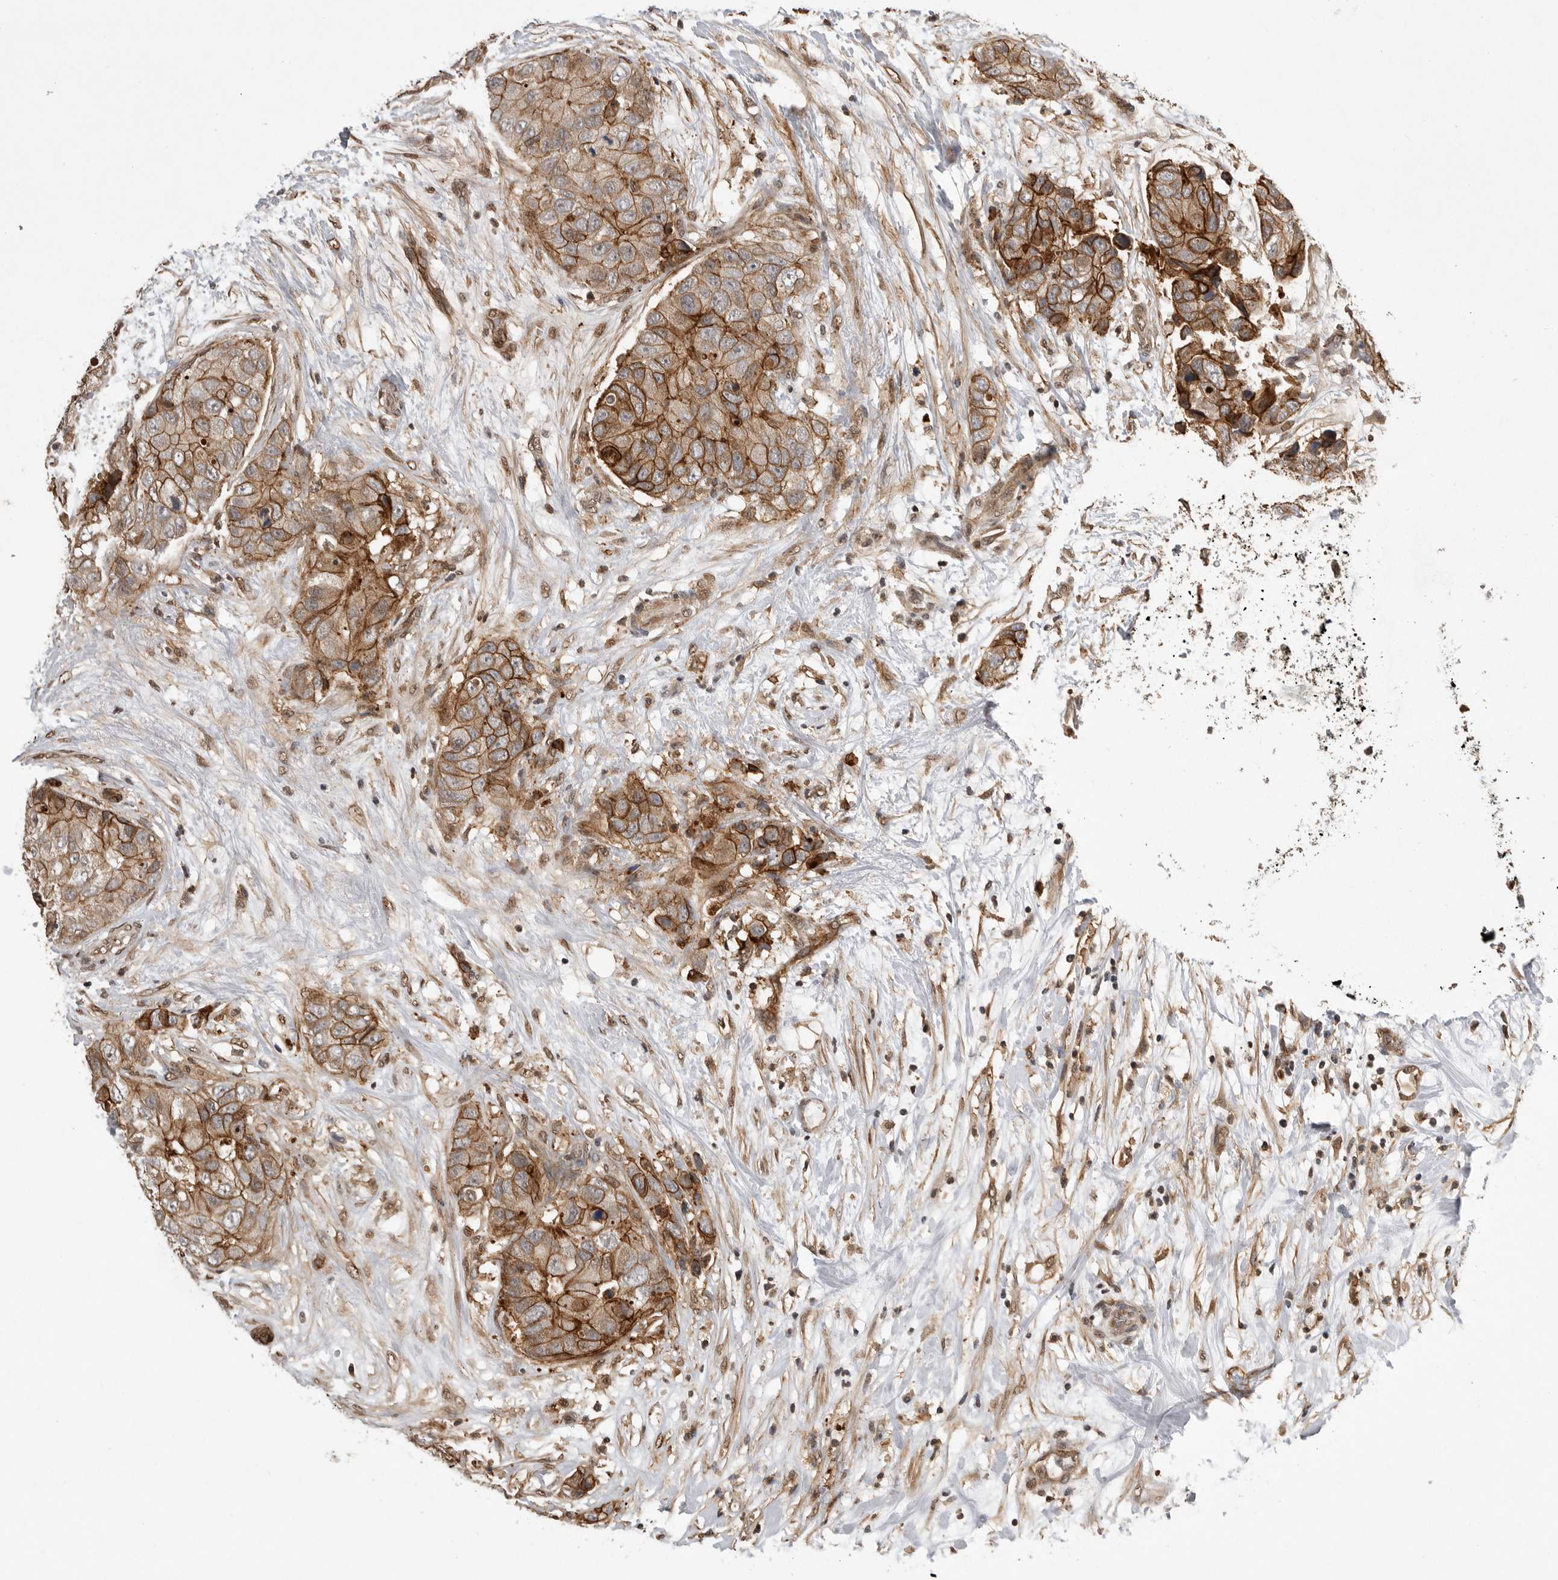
{"staining": {"intensity": "moderate", "quantity": ">75%", "location": "cytoplasmic/membranous"}, "tissue": "breast cancer", "cell_type": "Tumor cells", "image_type": "cancer", "snomed": [{"axis": "morphology", "description": "Duct carcinoma"}, {"axis": "topography", "description": "Breast"}], "caption": "Protein analysis of intraductal carcinoma (breast) tissue shows moderate cytoplasmic/membranous positivity in about >75% of tumor cells.", "gene": "NECTIN1", "patient": {"sex": "female", "age": 62}}